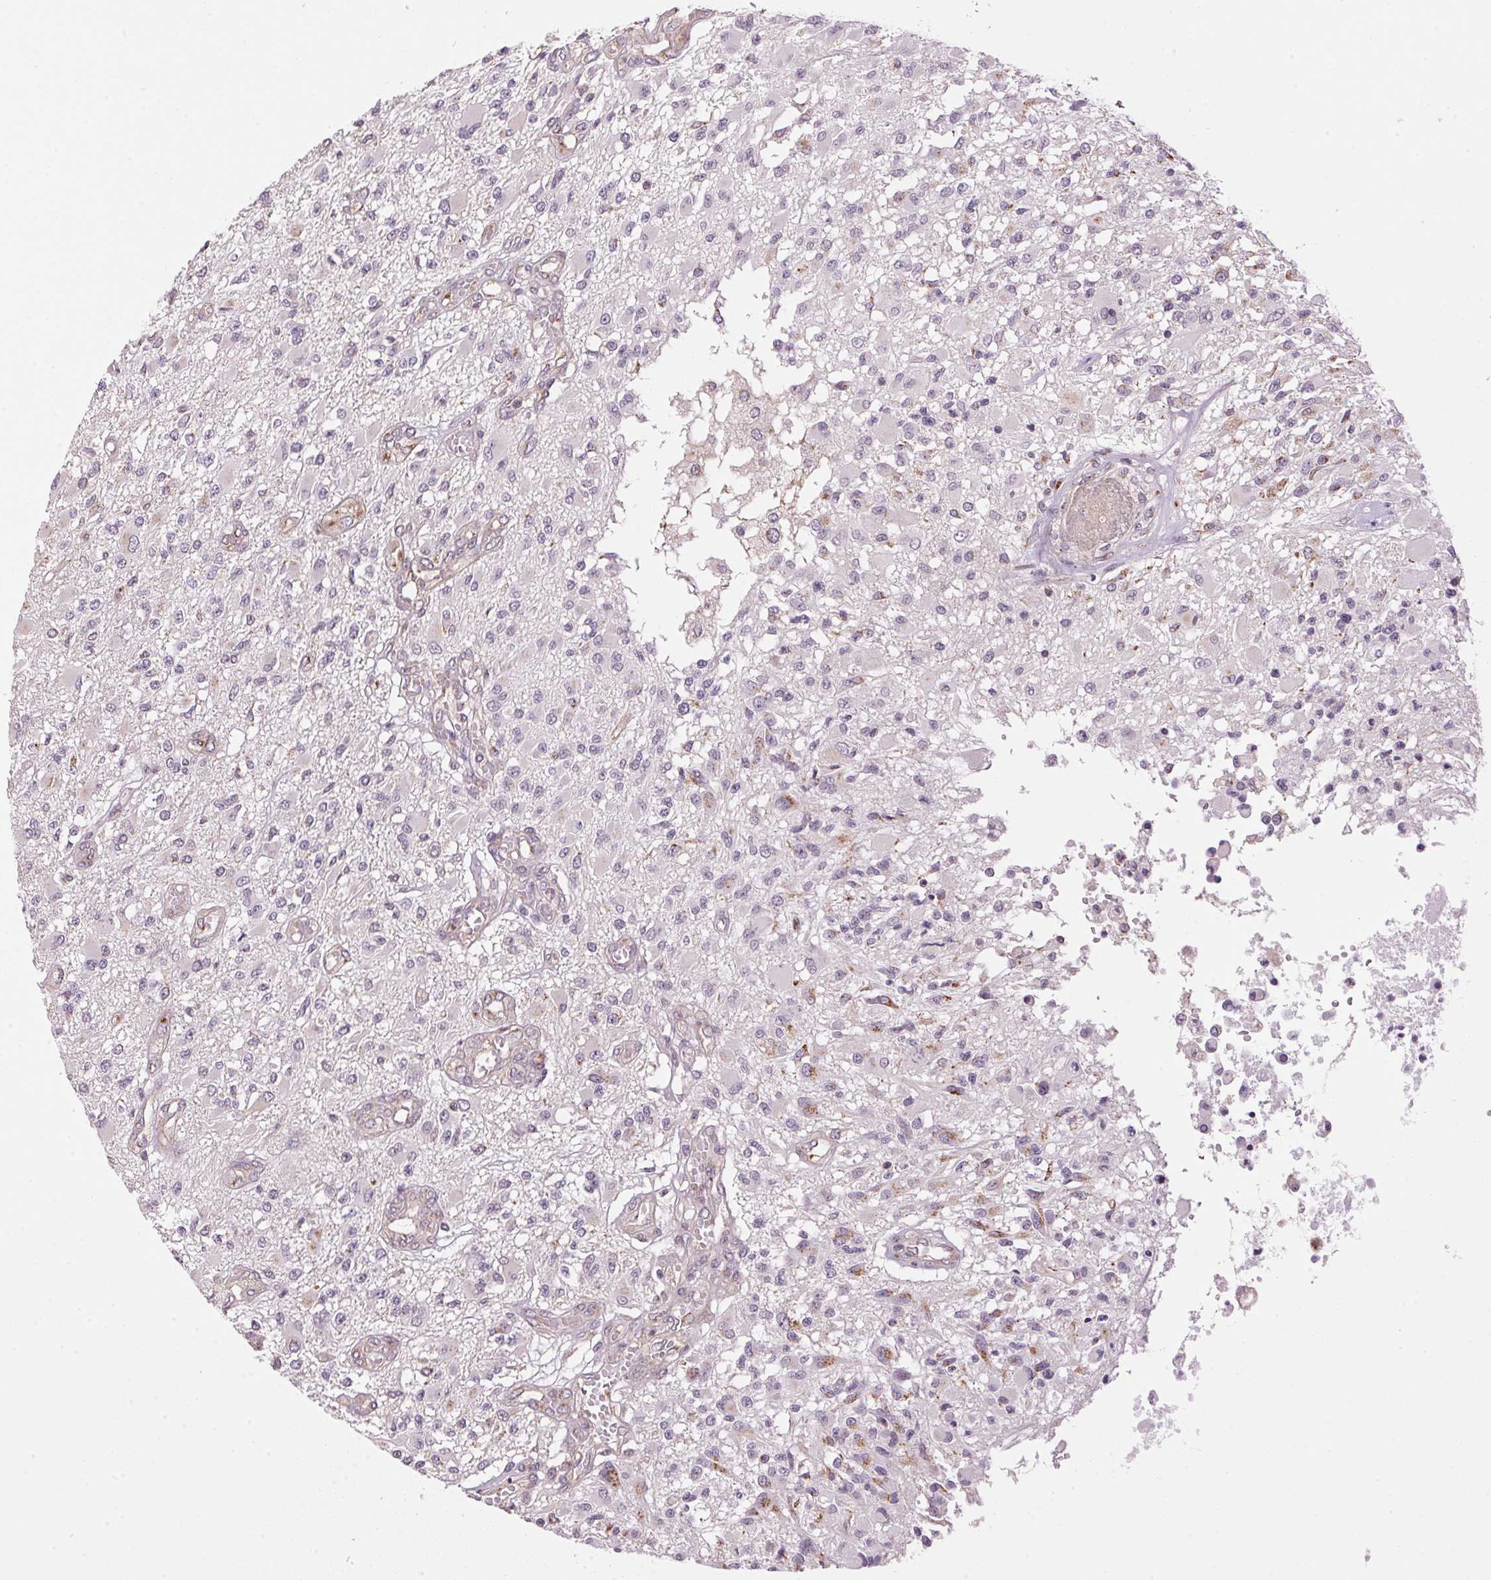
{"staining": {"intensity": "negative", "quantity": "none", "location": "none"}, "tissue": "glioma", "cell_type": "Tumor cells", "image_type": "cancer", "snomed": [{"axis": "morphology", "description": "Glioma, malignant, High grade"}, {"axis": "topography", "description": "Brain"}], "caption": "An IHC image of malignant glioma (high-grade) is shown. There is no staining in tumor cells of malignant glioma (high-grade). Brightfield microscopy of immunohistochemistry stained with DAB (brown) and hematoxylin (blue), captured at high magnification.", "gene": "GOLPH3", "patient": {"sex": "female", "age": 63}}